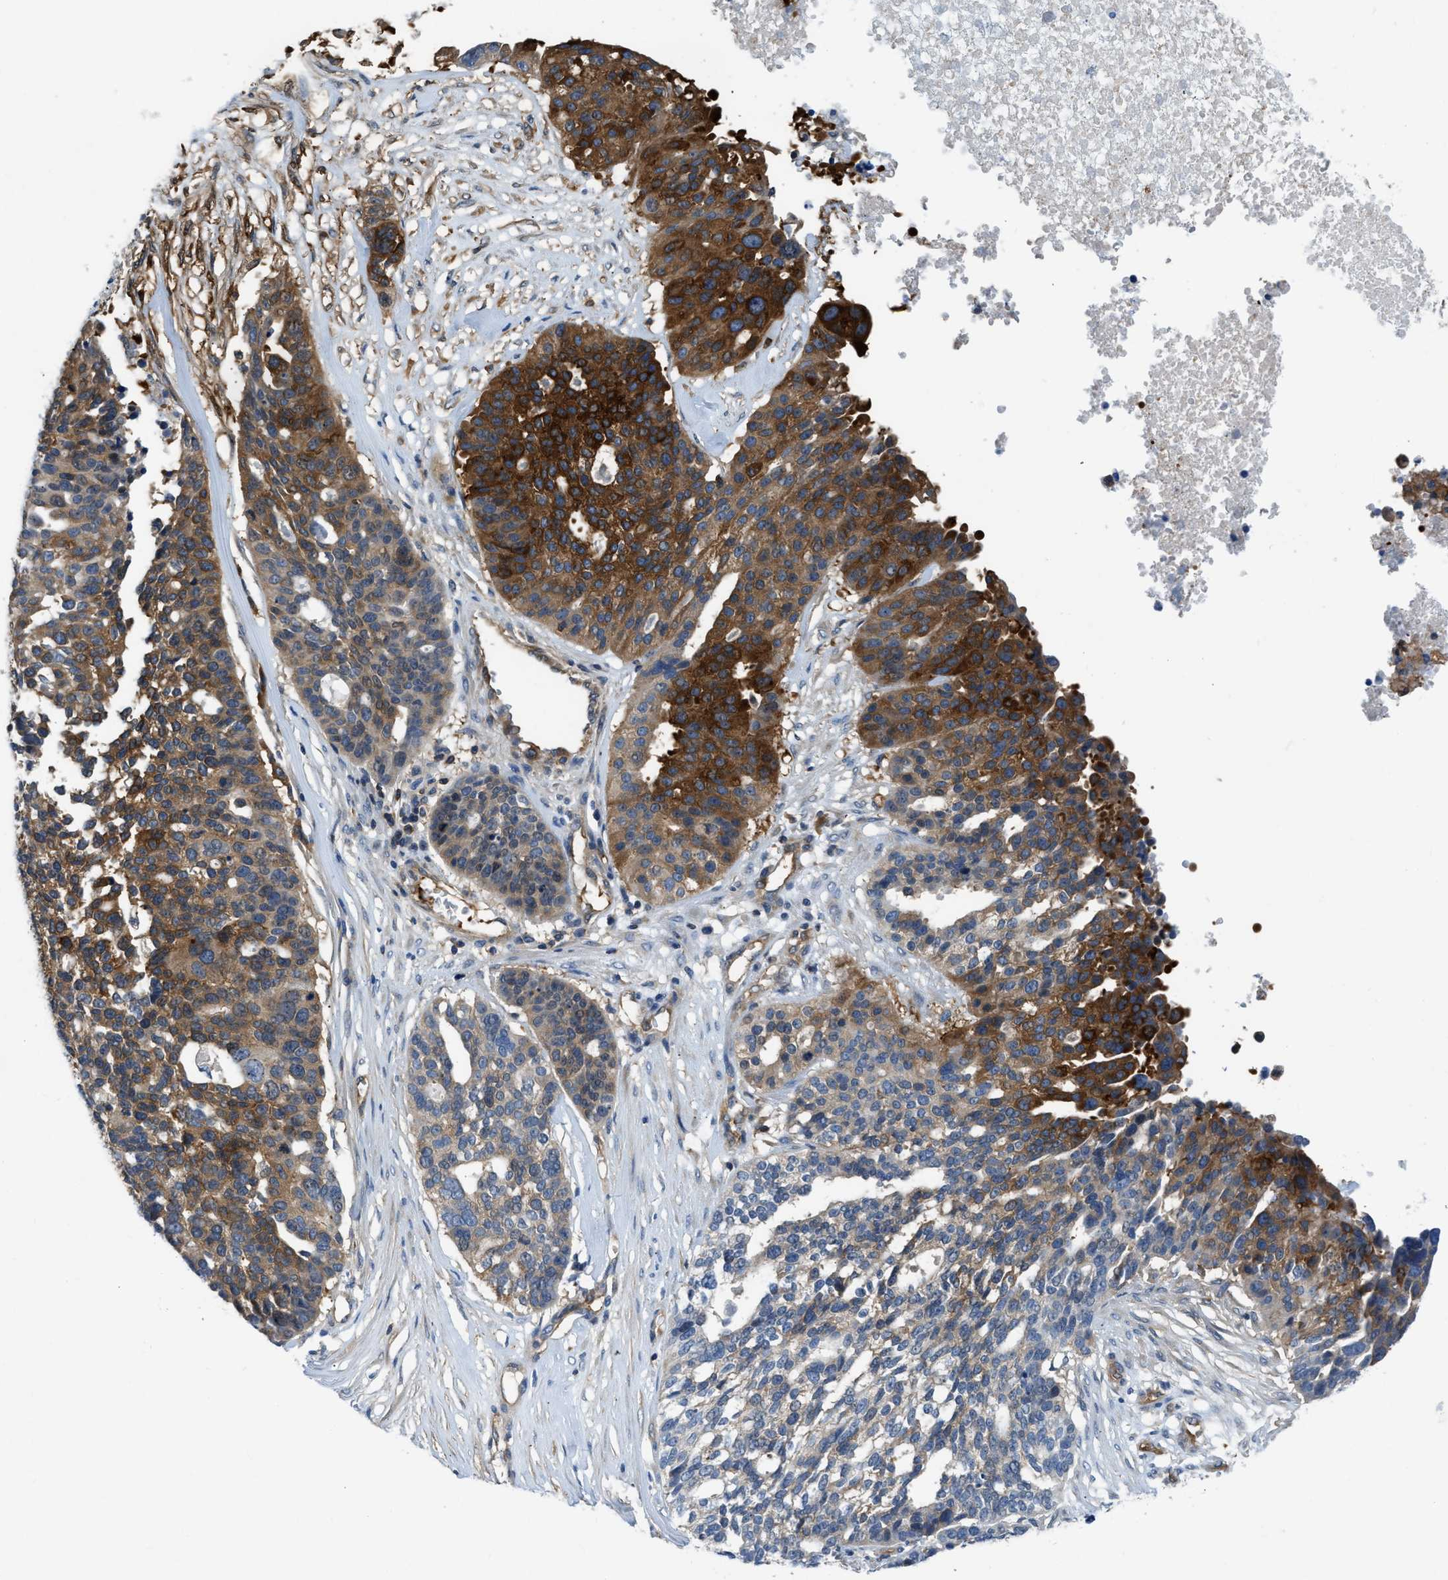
{"staining": {"intensity": "strong", "quantity": "25%-75%", "location": "cytoplasmic/membranous"}, "tissue": "ovarian cancer", "cell_type": "Tumor cells", "image_type": "cancer", "snomed": [{"axis": "morphology", "description": "Cystadenocarcinoma, serous, NOS"}, {"axis": "topography", "description": "Ovary"}], "caption": "A photomicrograph of ovarian serous cystadenocarcinoma stained for a protein reveals strong cytoplasmic/membranous brown staining in tumor cells. The staining was performed using DAB (3,3'-diaminobenzidine) to visualize the protein expression in brown, while the nuclei were stained in blue with hematoxylin (Magnification: 20x).", "gene": "PFKP", "patient": {"sex": "female", "age": 59}}